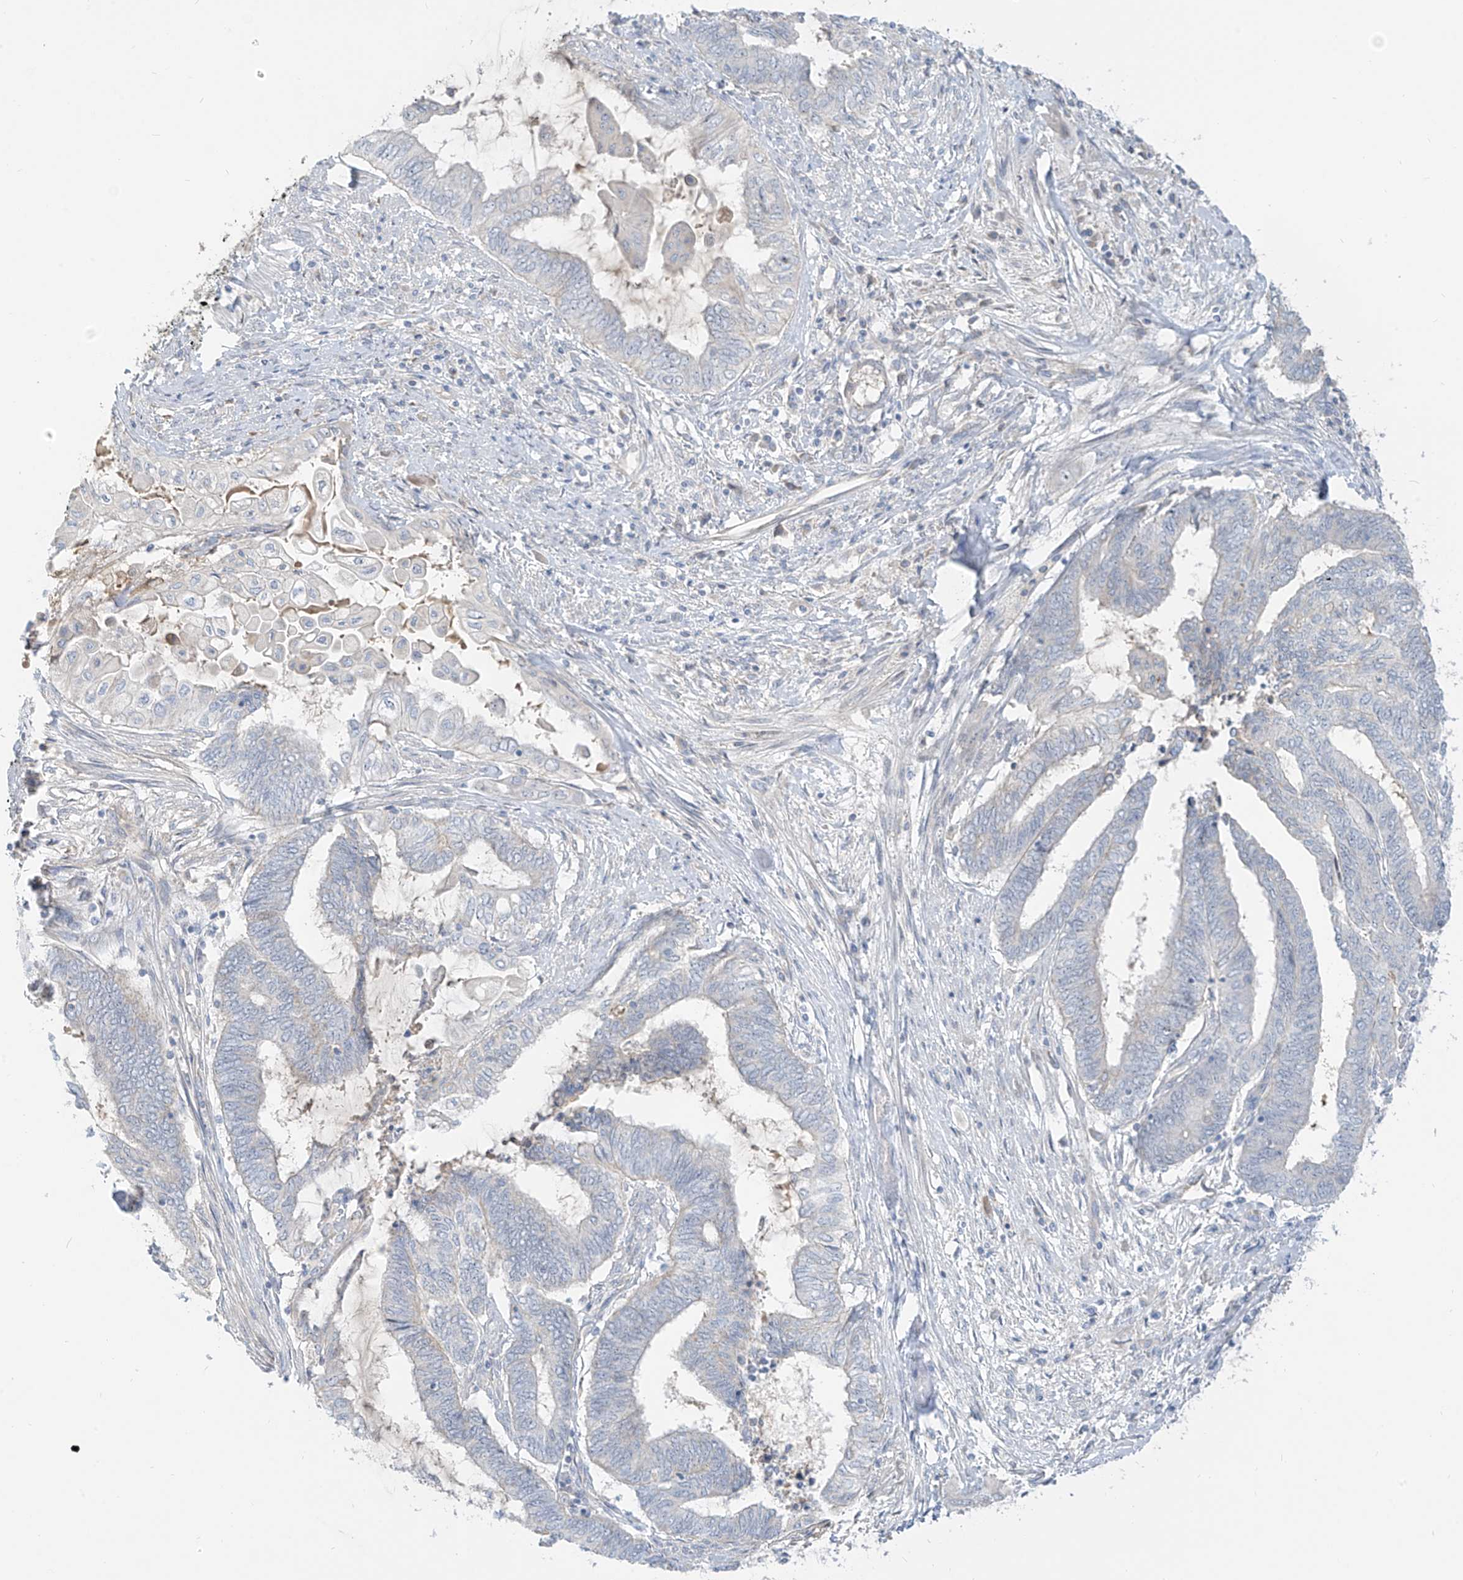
{"staining": {"intensity": "negative", "quantity": "none", "location": "none"}, "tissue": "endometrial cancer", "cell_type": "Tumor cells", "image_type": "cancer", "snomed": [{"axis": "morphology", "description": "Adenocarcinoma, NOS"}, {"axis": "topography", "description": "Uterus"}, {"axis": "topography", "description": "Endometrium"}], "caption": "High power microscopy image of an immunohistochemistry (IHC) histopathology image of endometrial adenocarcinoma, revealing no significant expression in tumor cells. The staining is performed using DAB brown chromogen with nuclei counter-stained in using hematoxylin.", "gene": "C2orf42", "patient": {"sex": "female", "age": 70}}